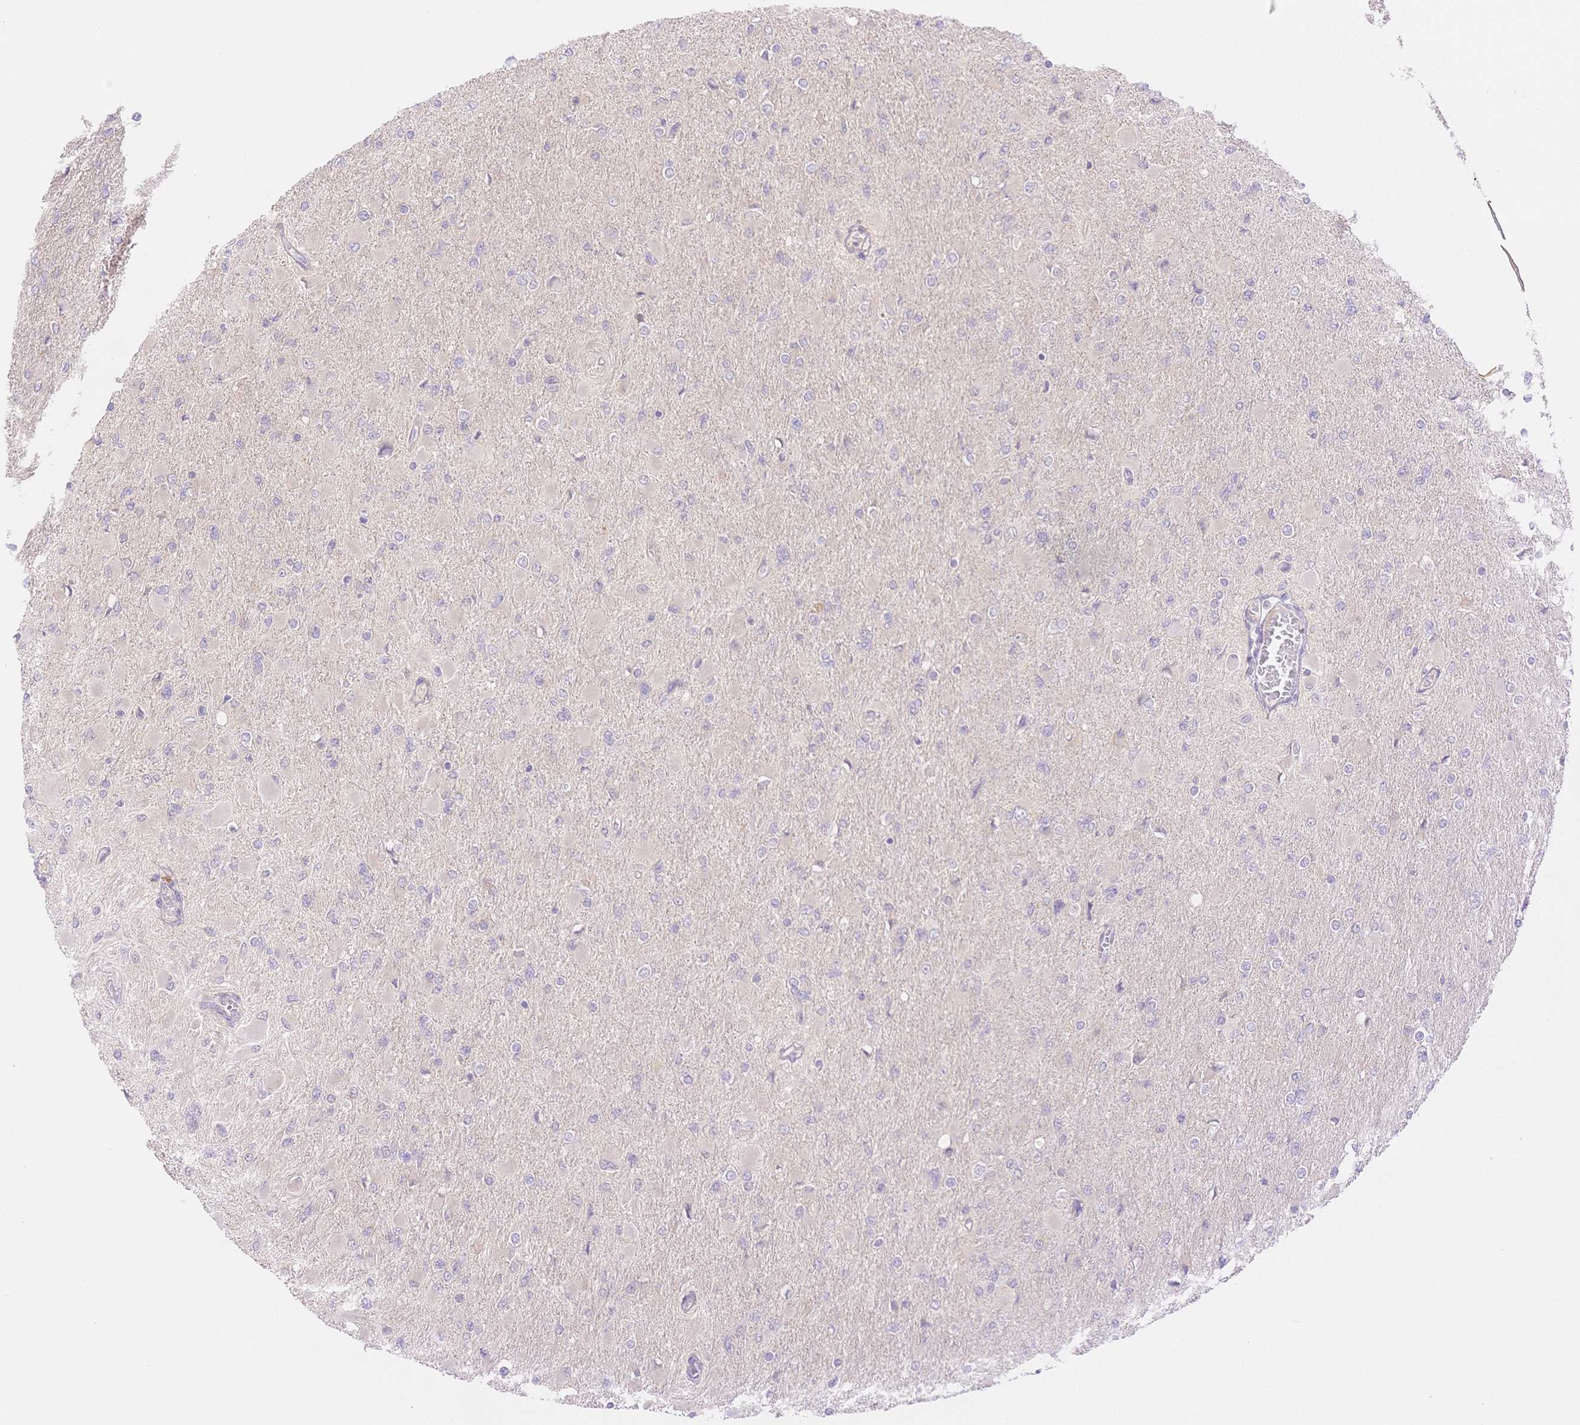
{"staining": {"intensity": "negative", "quantity": "none", "location": "none"}, "tissue": "glioma", "cell_type": "Tumor cells", "image_type": "cancer", "snomed": [{"axis": "morphology", "description": "Glioma, malignant, High grade"}, {"axis": "topography", "description": "Cerebral cortex"}], "caption": "The micrograph reveals no significant staining in tumor cells of malignant glioma (high-grade).", "gene": "WDR54", "patient": {"sex": "female", "age": 36}}